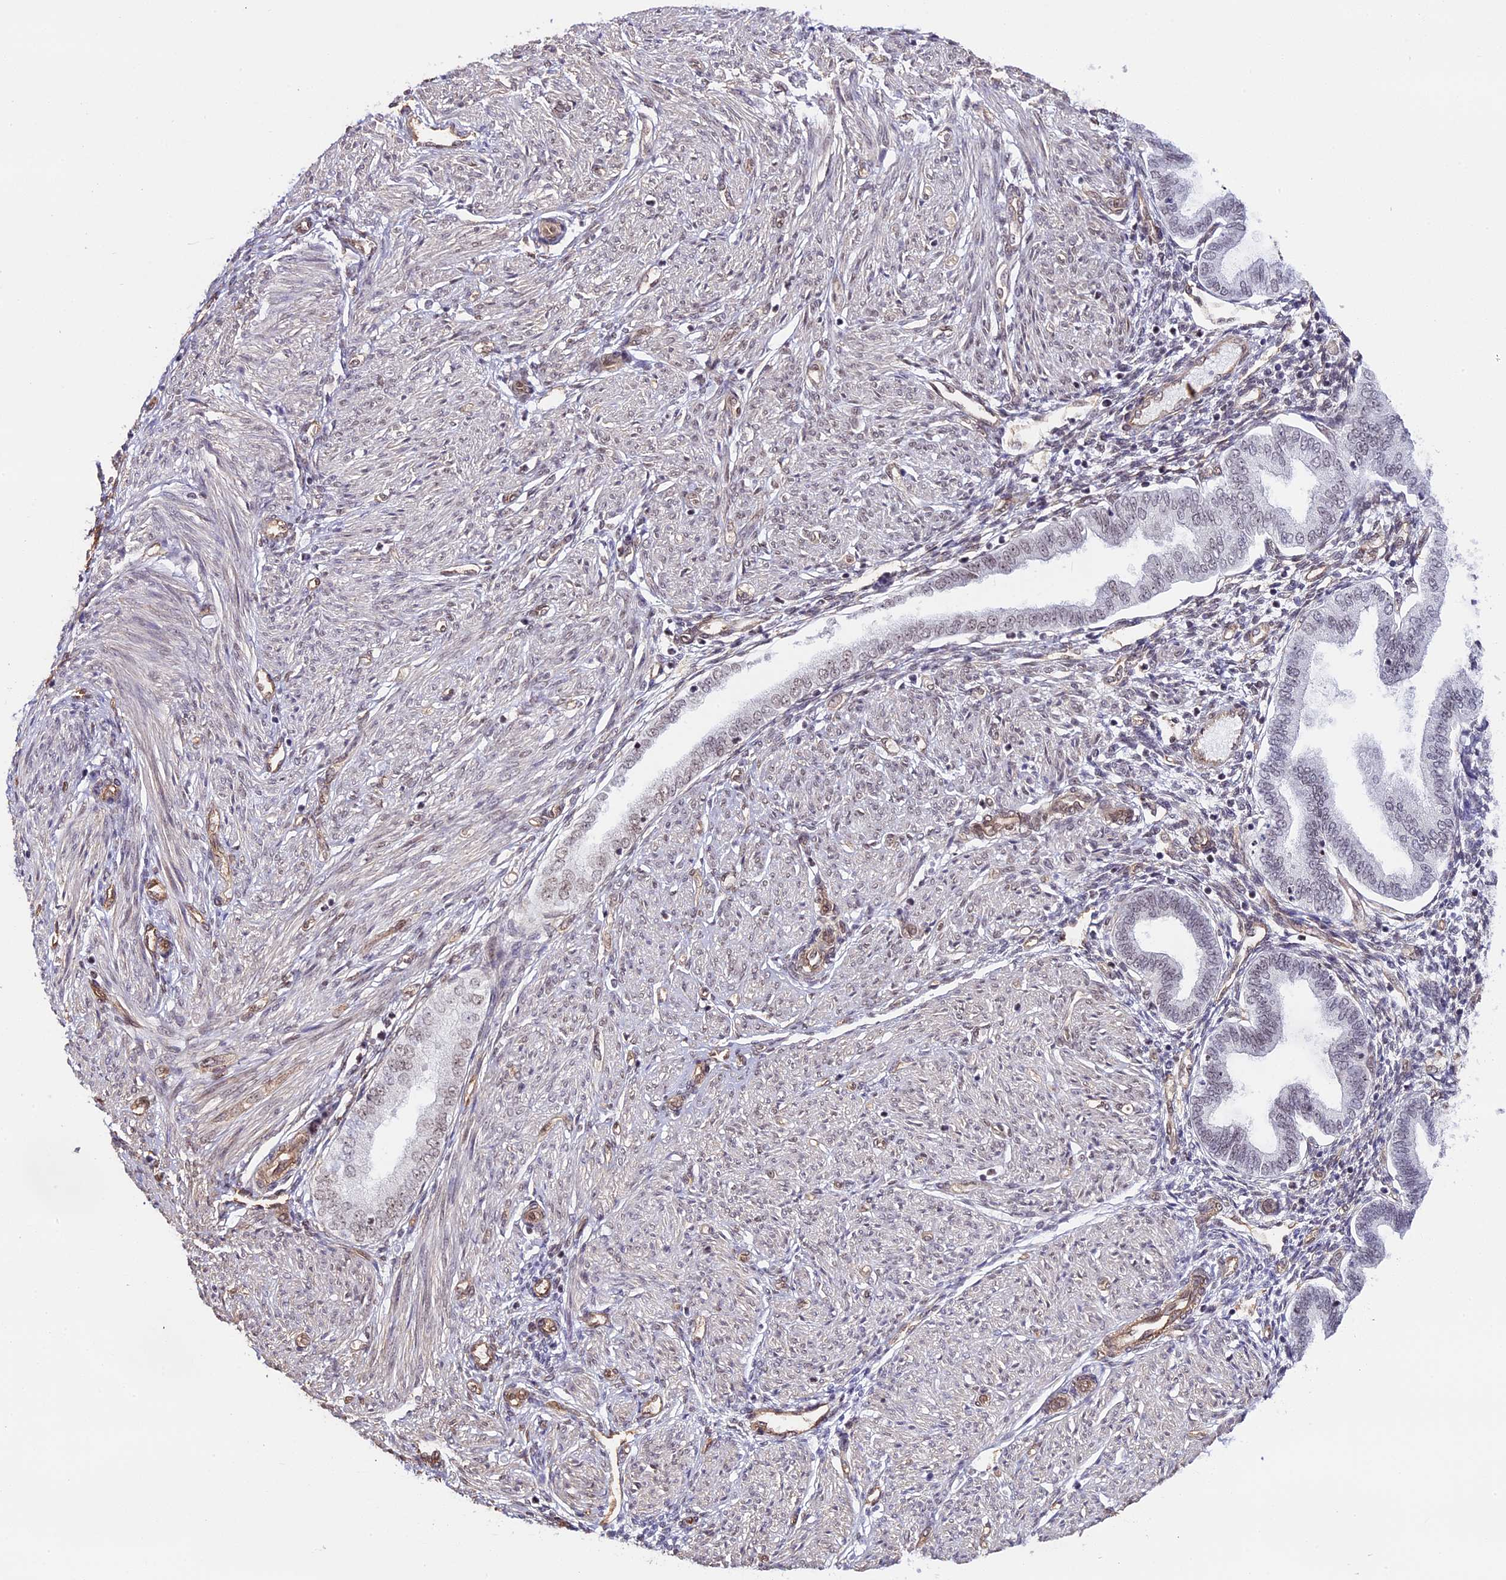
{"staining": {"intensity": "moderate", "quantity": "25%-75%", "location": "nuclear"}, "tissue": "endometrium", "cell_type": "Cells in endometrial stroma", "image_type": "normal", "snomed": [{"axis": "morphology", "description": "Normal tissue, NOS"}, {"axis": "topography", "description": "Endometrium"}], "caption": "Protein expression analysis of unremarkable endometrium displays moderate nuclear positivity in approximately 25%-75% of cells in endometrial stroma.", "gene": "MPHOSPH8", "patient": {"sex": "female", "age": 53}}